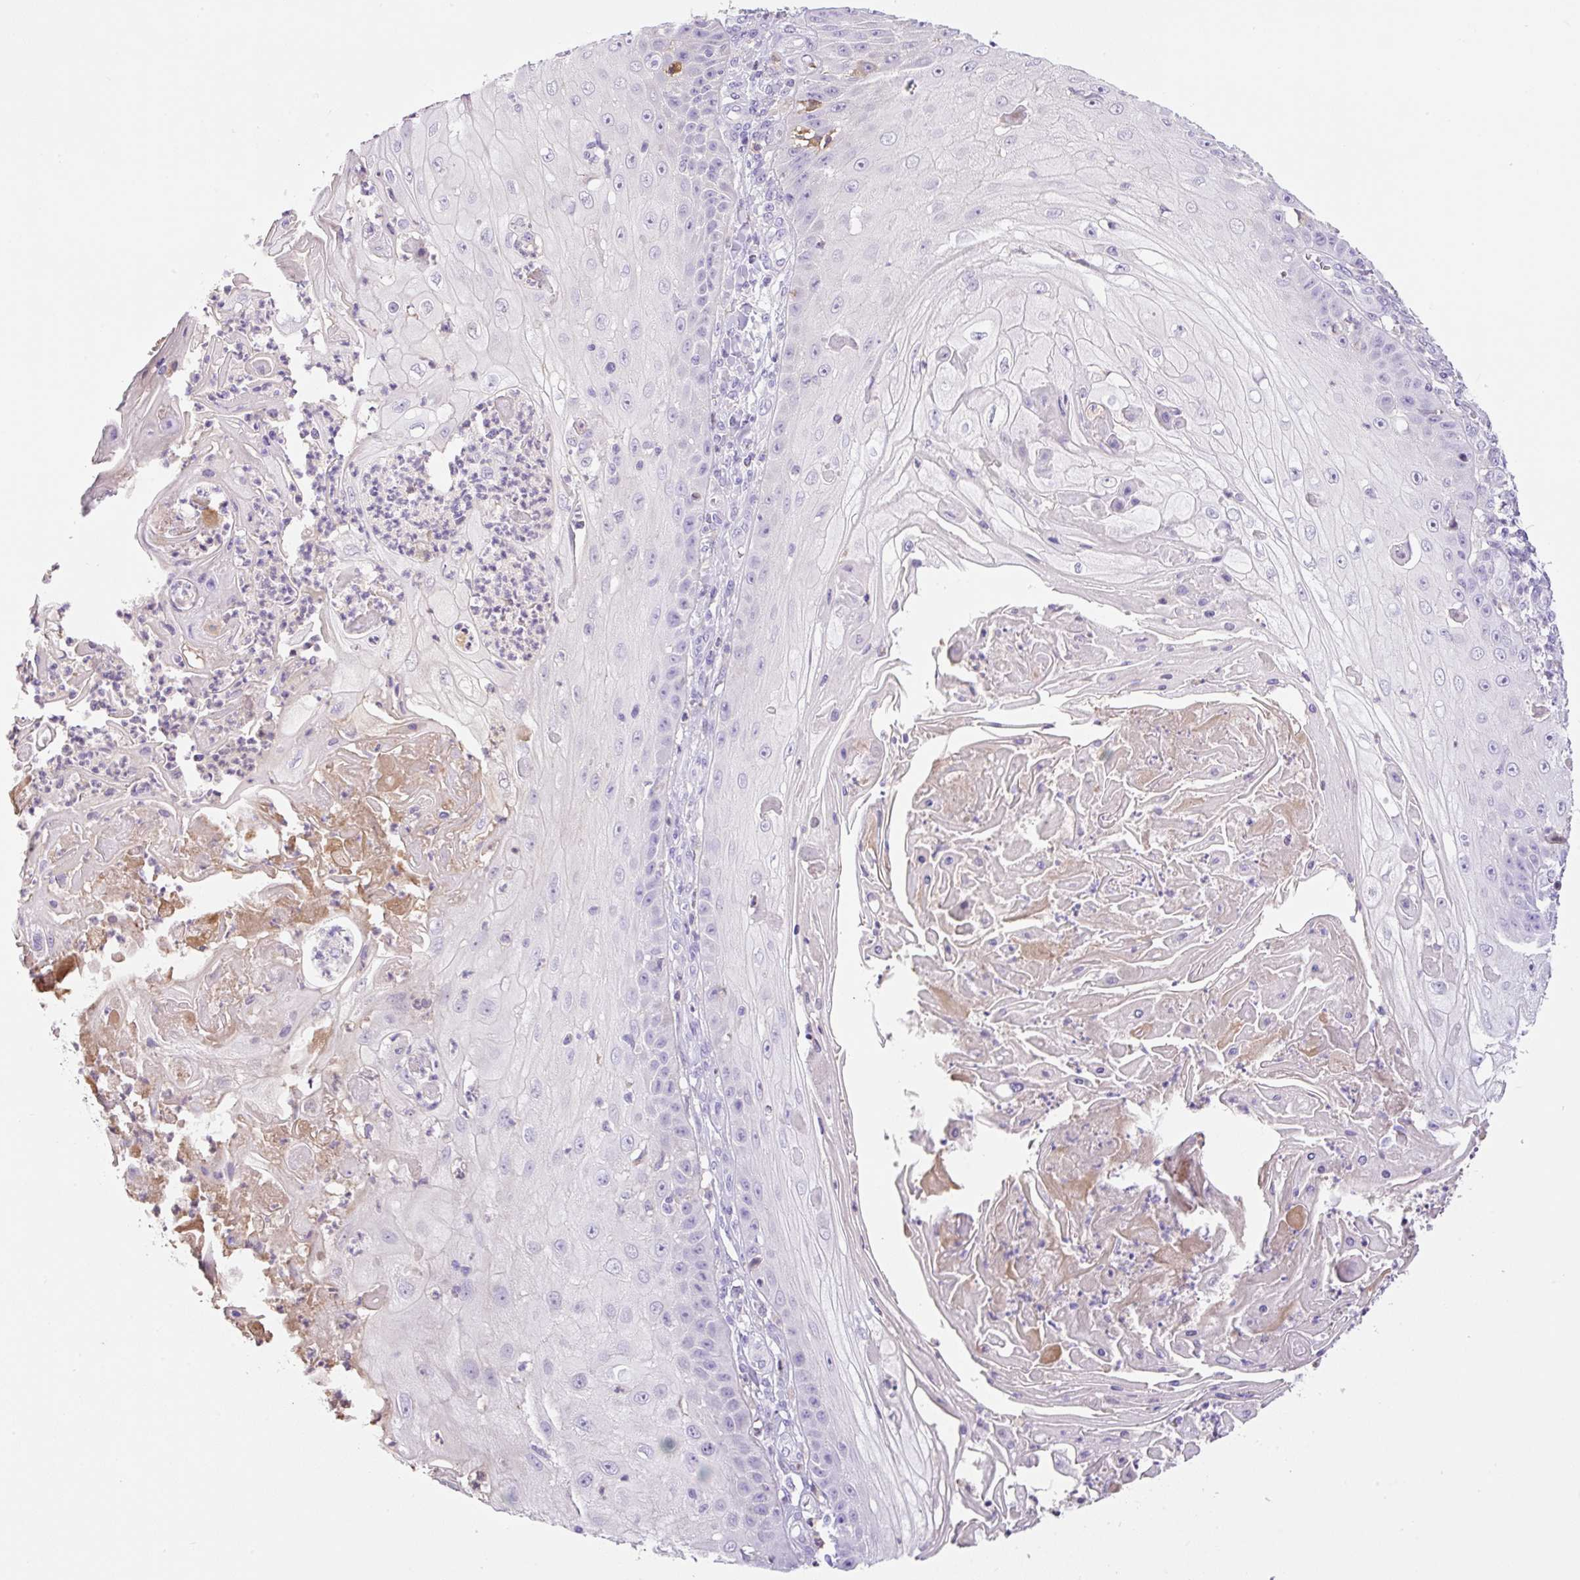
{"staining": {"intensity": "negative", "quantity": "none", "location": "none"}, "tissue": "skin cancer", "cell_type": "Tumor cells", "image_type": "cancer", "snomed": [{"axis": "morphology", "description": "Squamous cell carcinoma, NOS"}, {"axis": "topography", "description": "Skin"}], "caption": "A high-resolution photomicrograph shows immunohistochemistry (IHC) staining of skin cancer (squamous cell carcinoma), which shows no significant positivity in tumor cells.", "gene": "TDRD15", "patient": {"sex": "male", "age": 70}}